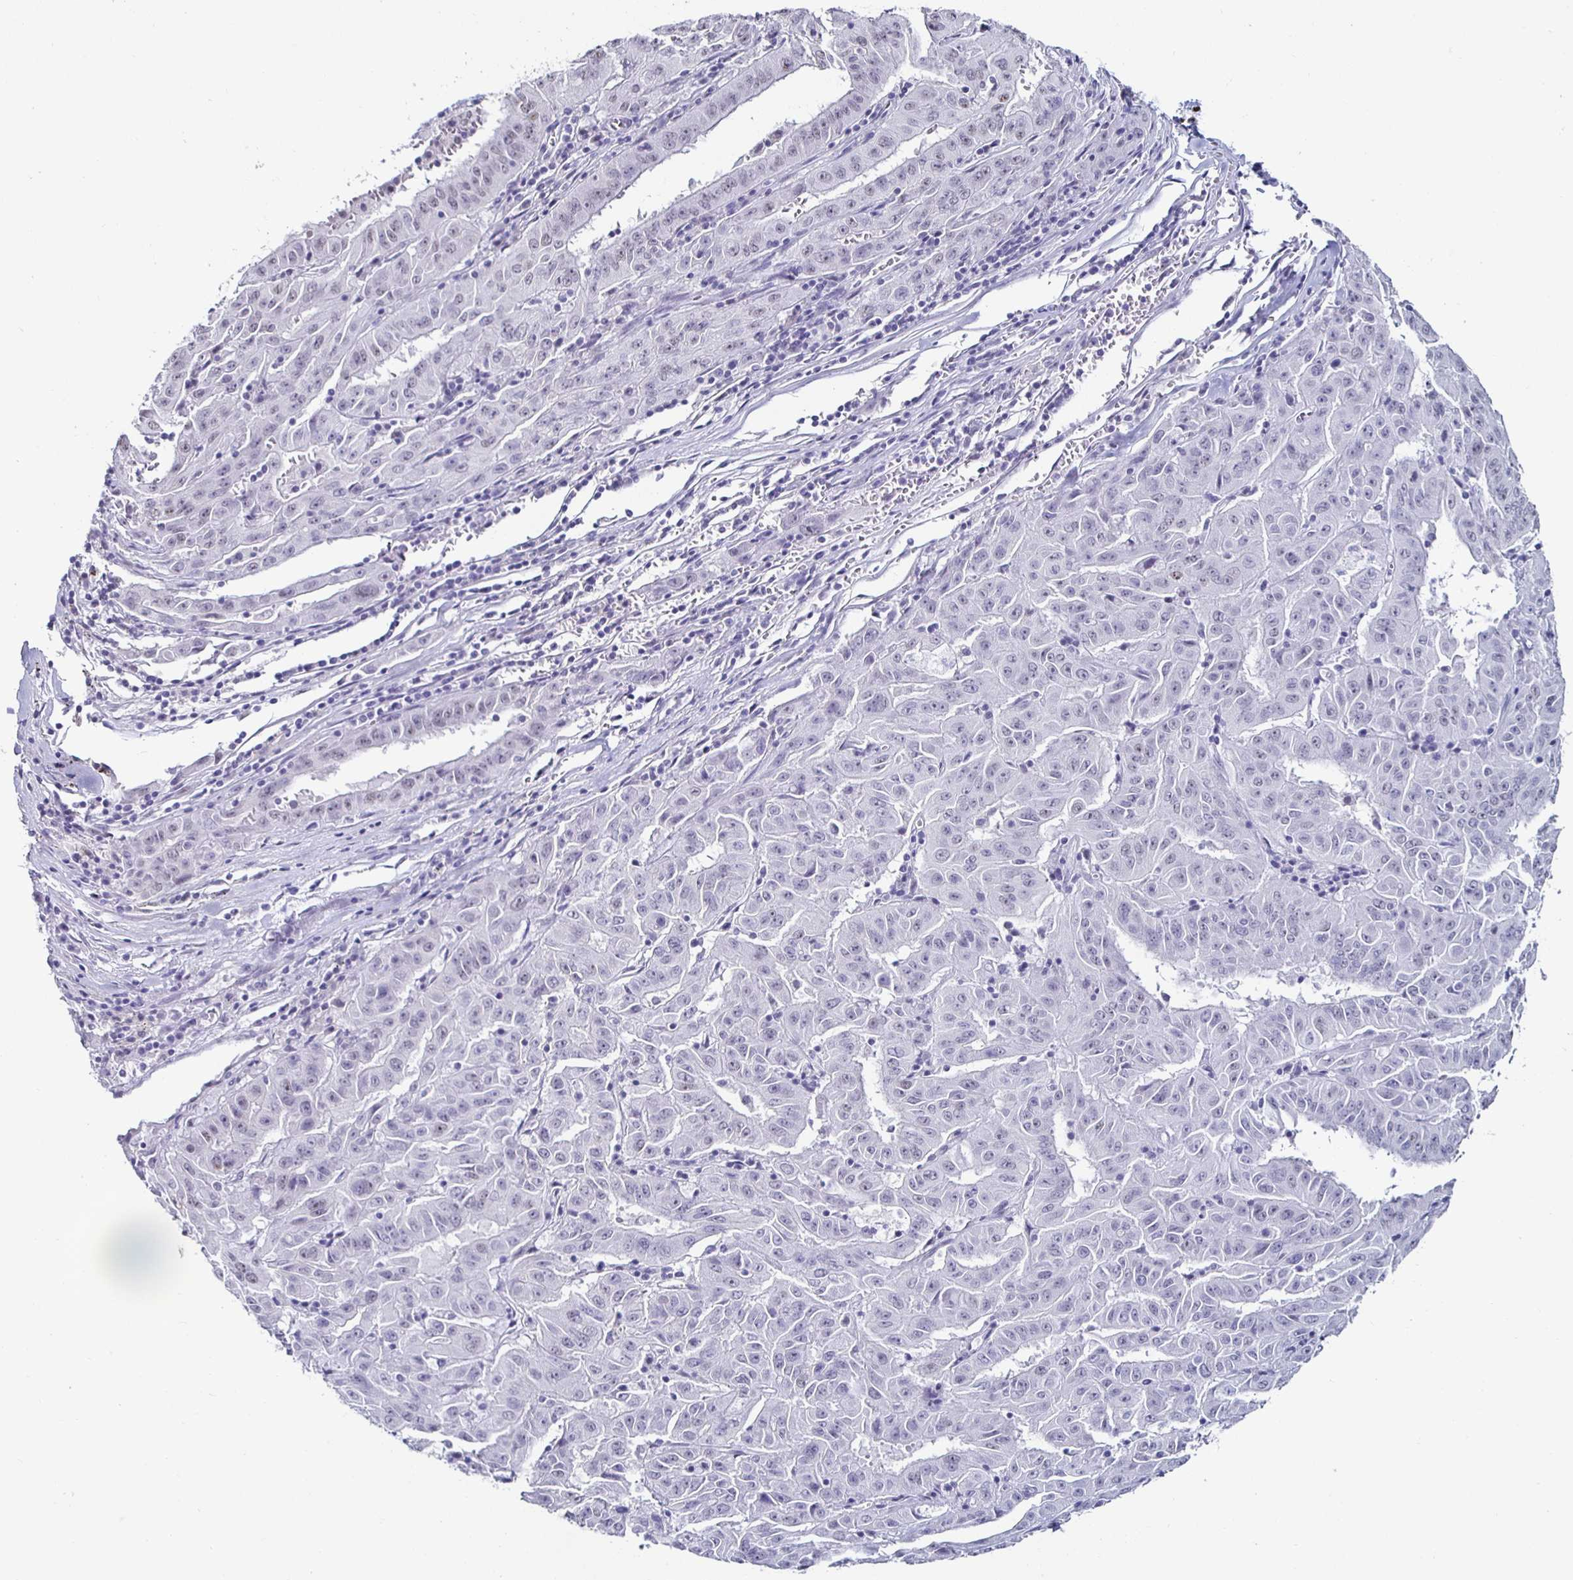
{"staining": {"intensity": "negative", "quantity": "none", "location": "none"}, "tissue": "pancreatic cancer", "cell_type": "Tumor cells", "image_type": "cancer", "snomed": [{"axis": "morphology", "description": "Adenocarcinoma, NOS"}, {"axis": "topography", "description": "Pancreas"}], "caption": "High magnification brightfield microscopy of pancreatic cancer (adenocarcinoma) stained with DAB (3,3'-diaminobenzidine) (brown) and counterstained with hematoxylin (blue): tumor cells show no significant expression.", "gene": "DDX39B", "patient": {"sex": "male", "age": 63}}